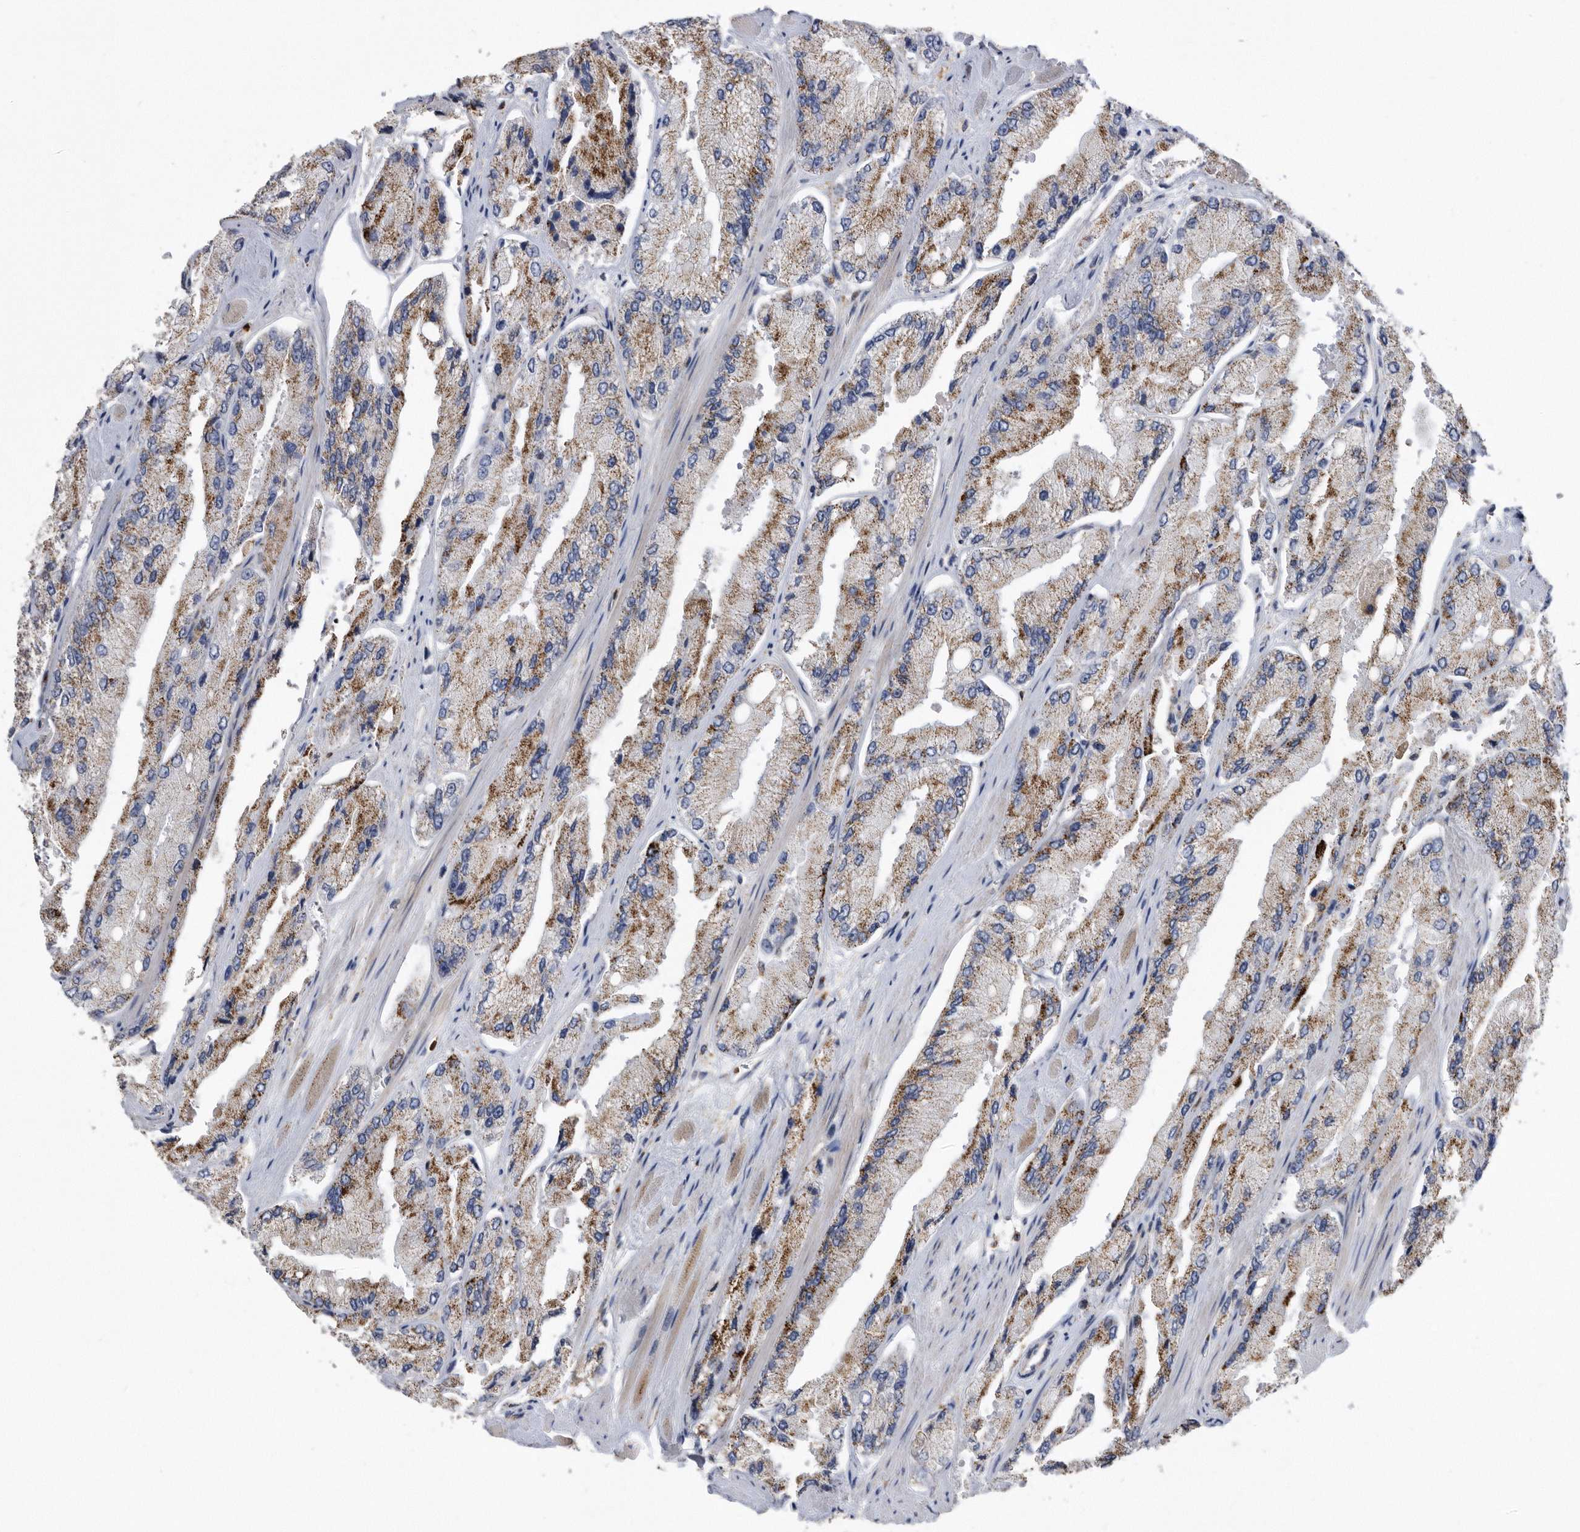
{"staining": {"intensity": "moderate", "quantity": ">75%", "location": "cytoplasmic/membranous"}, "tissue": "prostate cancer", "cell_type": "Tumor cells", "image_type": "cancer", "snomed": [{"axis": "morphology", "description": "Adenocarcinoma, High grade"}, {"axis": "topography", "description": "Prostate"}], "caption": "IHC photomicrograph of neoplastic tissue: prostate cancer (adenocarcinoma (high-grade)) stained using IHC reveals medium levels of moderate protein expression localized specifically in the cytoplasmic/membranous of tumor cells, appearing as a cytoplasmic/membranous brown color.", "gene": "CRISPLD2", "patient": {"sex": "male", "age": 58}}